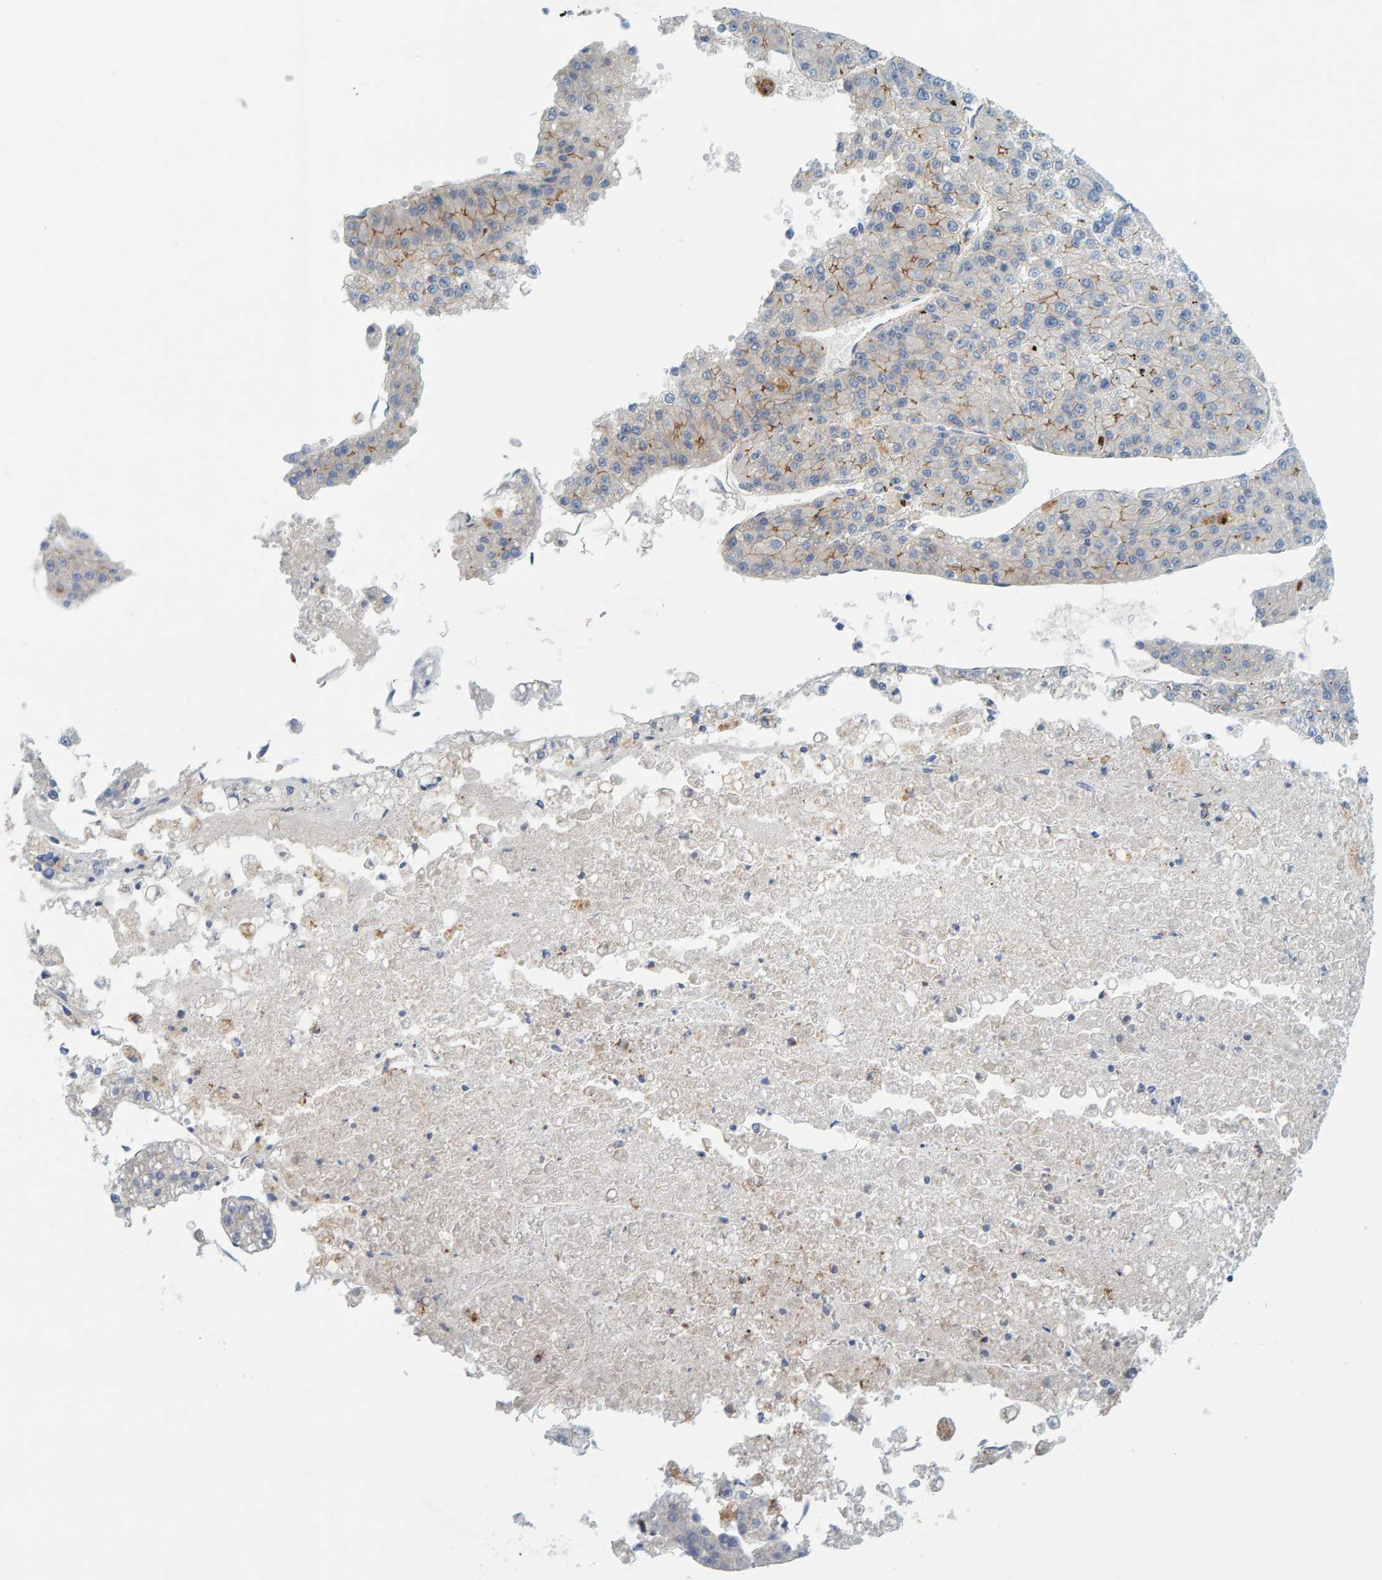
{"staining": {"intensity": "weak", "quantity": "<25%", "location": "cytoplasmic/membranous"}, "tissue": "liver cancer", "cell_type": "Tumor cells", "image_type": "cancer", "snomed": [{"axis": "morphology", "description": "Carcinoma, Hepatocellular, NOS"}, {"axis": "topography", "description": "Liver"}], "caption": "A histopathology image of liver cancer (hepatocellular carcinoma) stained for a protein shows no brown staining in tumor cells.", "gene": "KRBA2", "patient": {"sex": "female", "age": 73}}